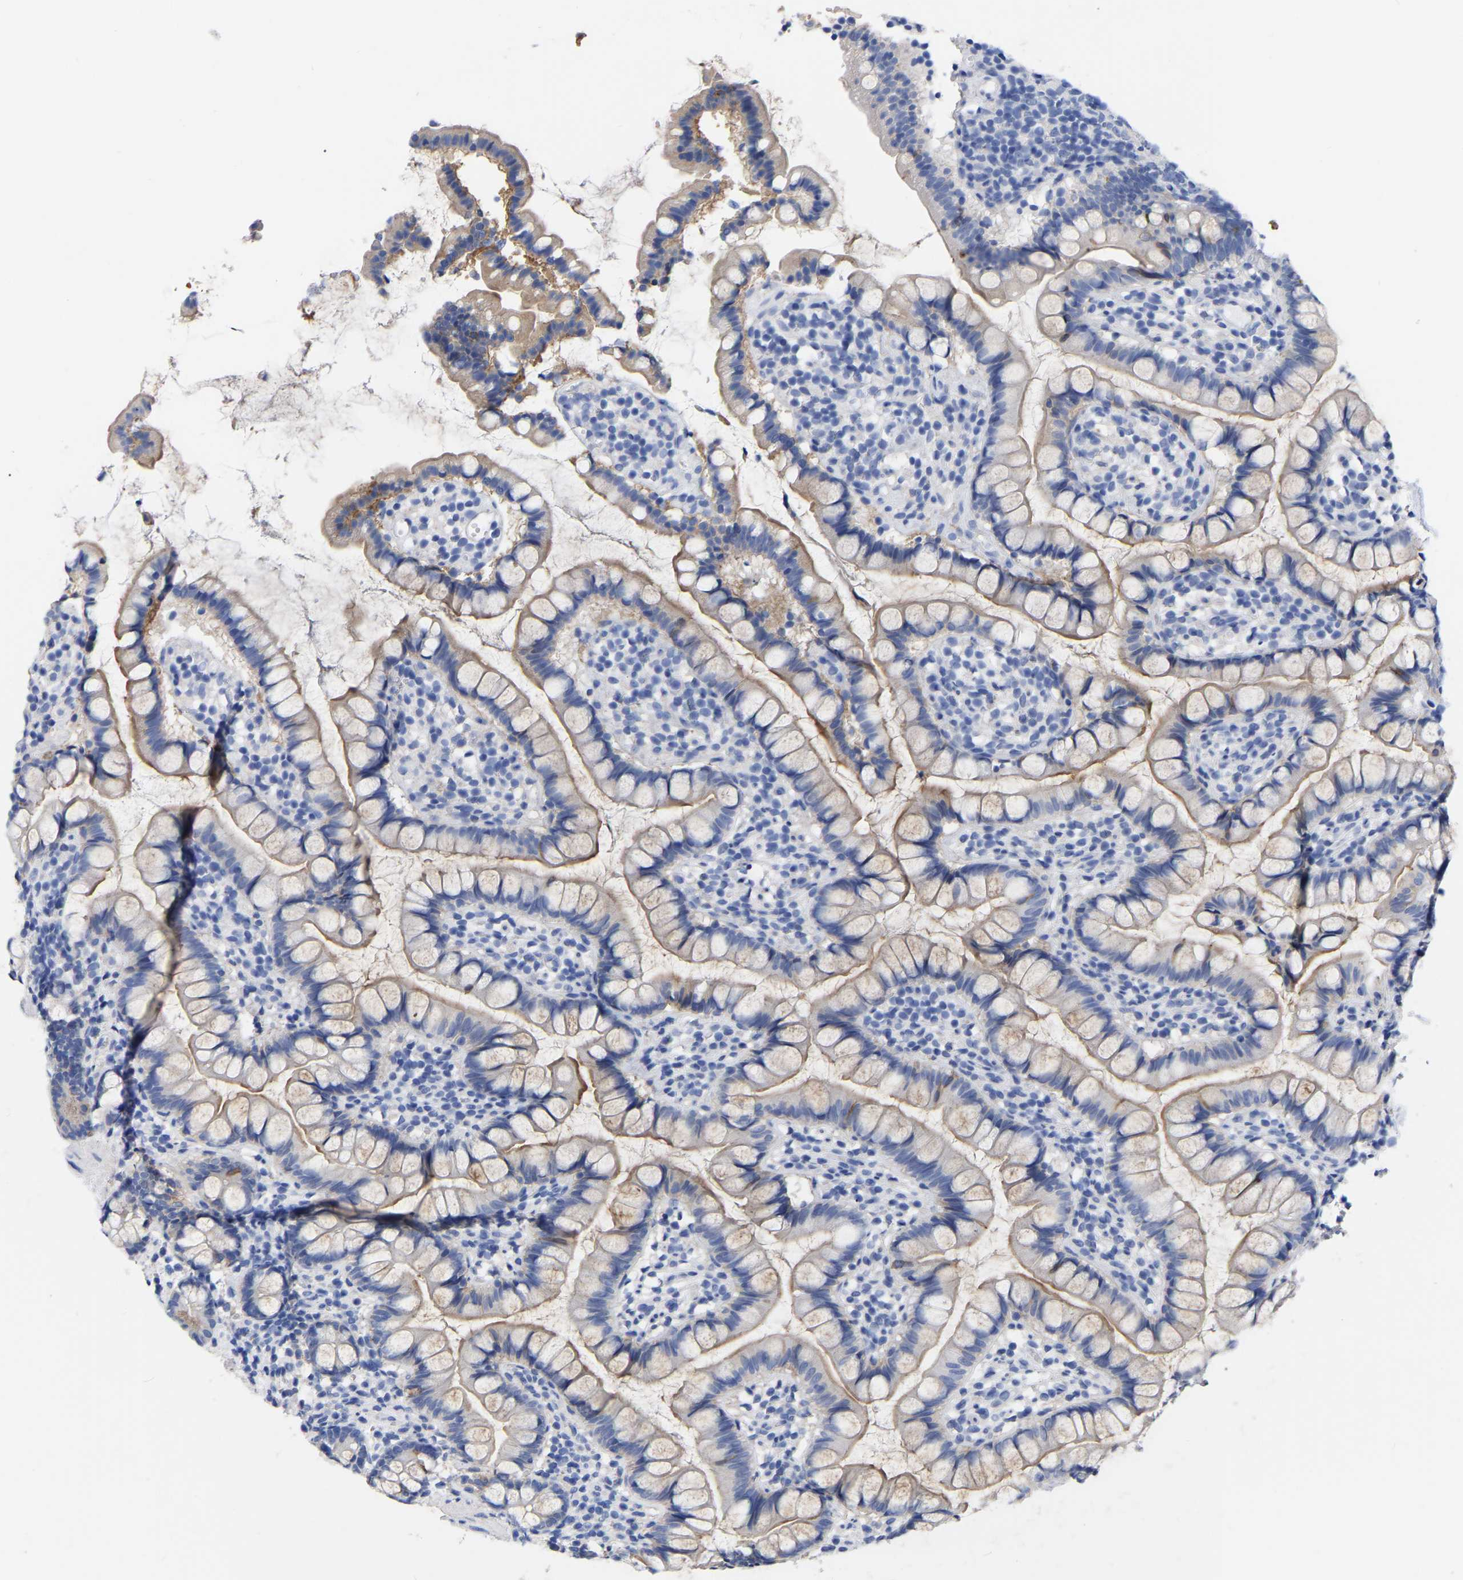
{"staining": {"intensity": "strong", "quantity": "<25%", "location": "cytoplasmic/membranous"}, "tissue": "small intestine", "cell_type": "Glandular cells", "image_type": "normal", "snomed": [{"axis": "morphology", "description": "Normal tissue, NOS"}, {"axis": "topography", "description": "Small intestine"}], "caption": "Small intestine stained for a protein displays strong cytoplasmic/membranous positivity in glandular cells.", "gene": "ANXA13", "patient": {"sex": "female", "age": 84}}